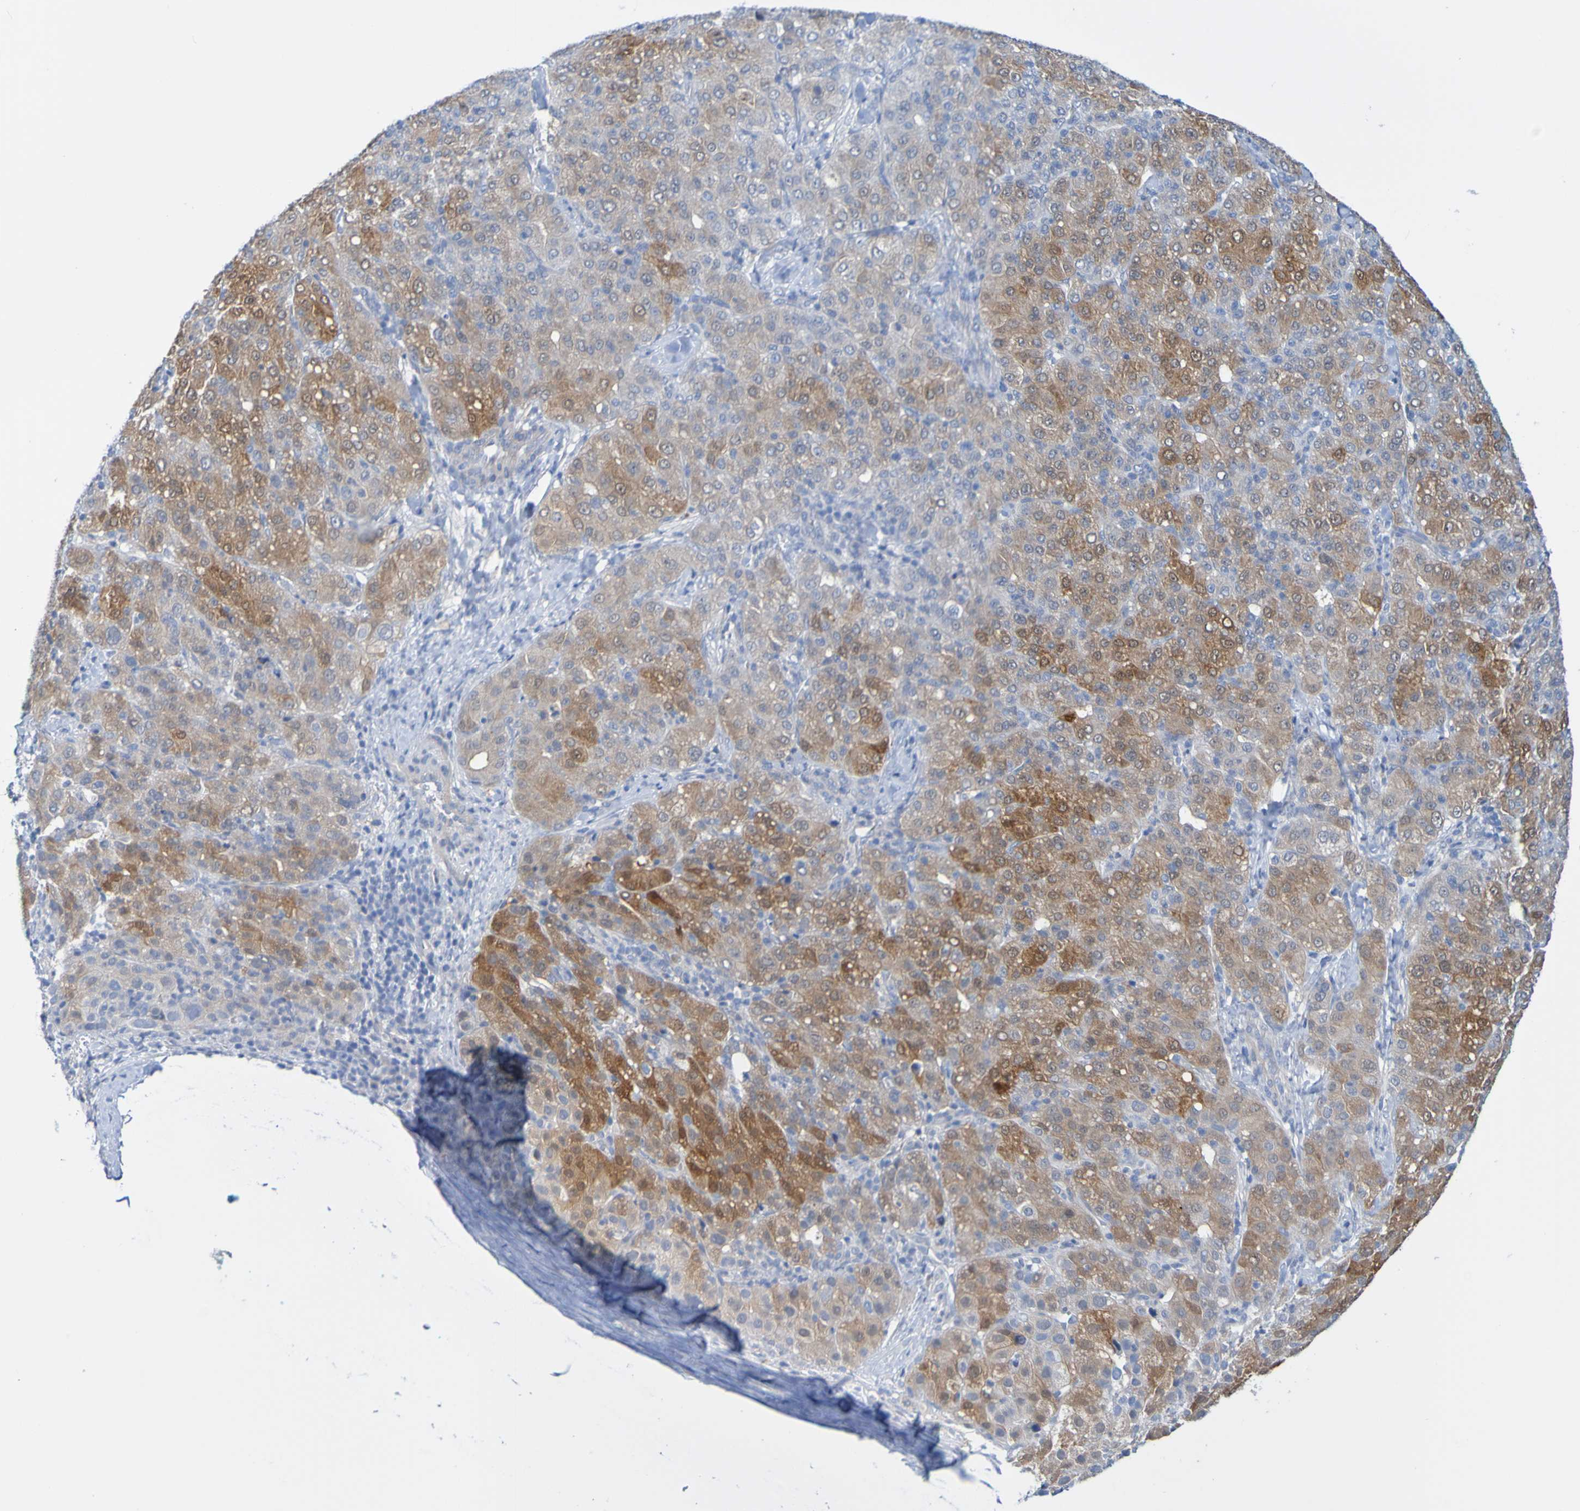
{"staining": {"intensity": "moderate", "quantity": ">75%", "location": "cytoplasmic/membranous"}, "tissue": "liver cancer", "cell_type": "Tumor cells", "image_type": "cancer", "snomed": [{"axis": "morphology", "description": "Carcinoma, Hepatocellular, NOS"}, {"axis": "topography", "description": "Liver"}], "caption": "The photomicrograph demonstrates immunohistochemical staining of liver cancer (hepatocellular carcinoma). There is moderate cytoplasmic/membranous positivity is appreciated in approximately >75% of tumor cells.", "gene": "ACMSD", "patient": {"sex": "male", "age": 65}}